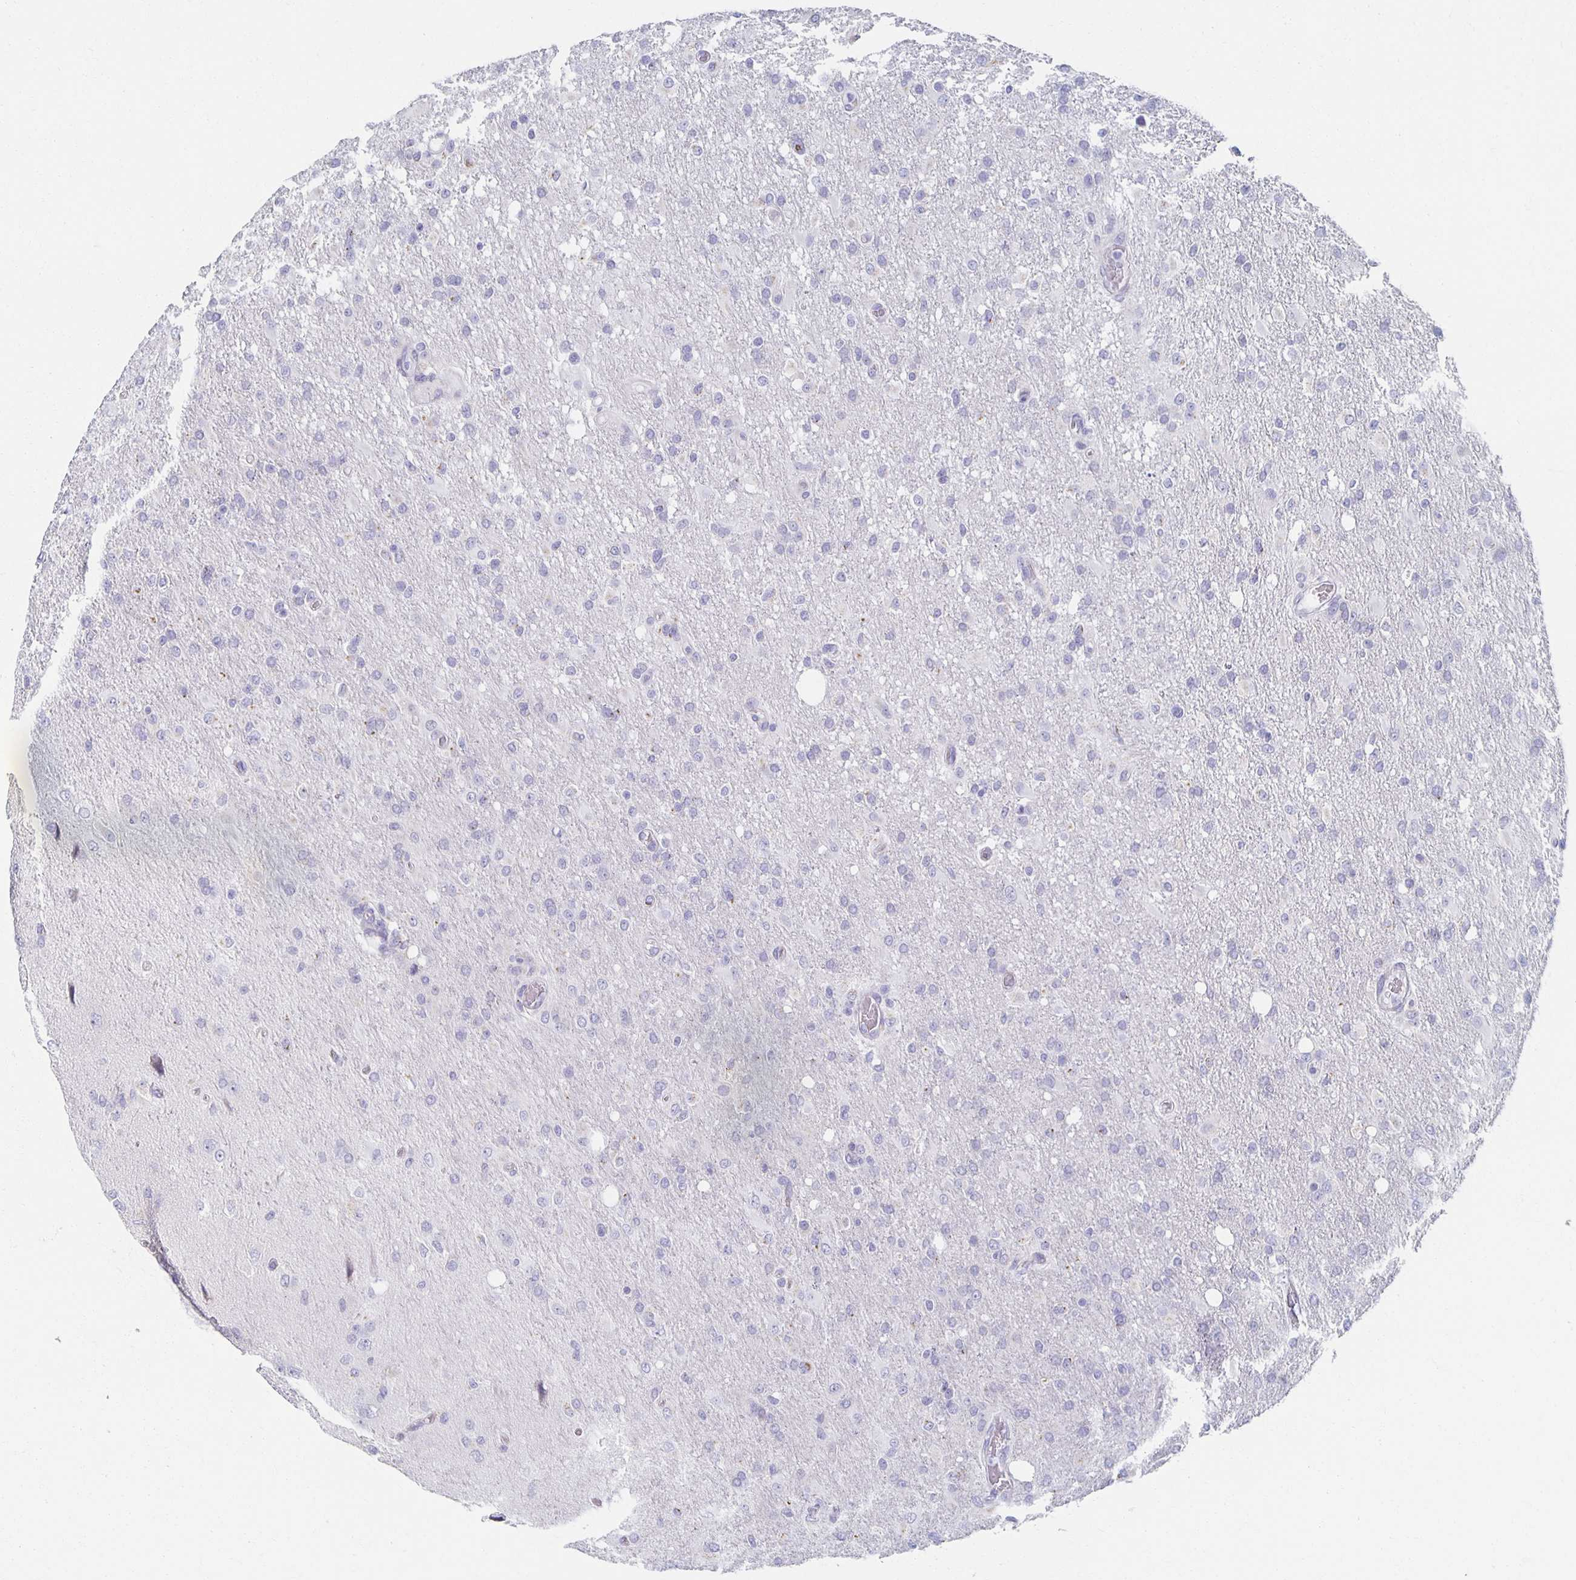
{"staining": {"intensity": "negative", "quantity": "none", "location": "none"}, "tissue": "glioma", "cell_type": "Tumor cells", "image_type": "cancer", "snomed": [{"axis": "morphology", "description": "Glioma, malignant, High grade"}, {"axis": "topography", "description": "Brain"}], "caption": "Malignant glioma (high-grade) stained for a protein using immunohistochemistry exhibits no staining tumor cells.", "gene": "TEX44", "patient": {"sex": "male", "age": 53}}